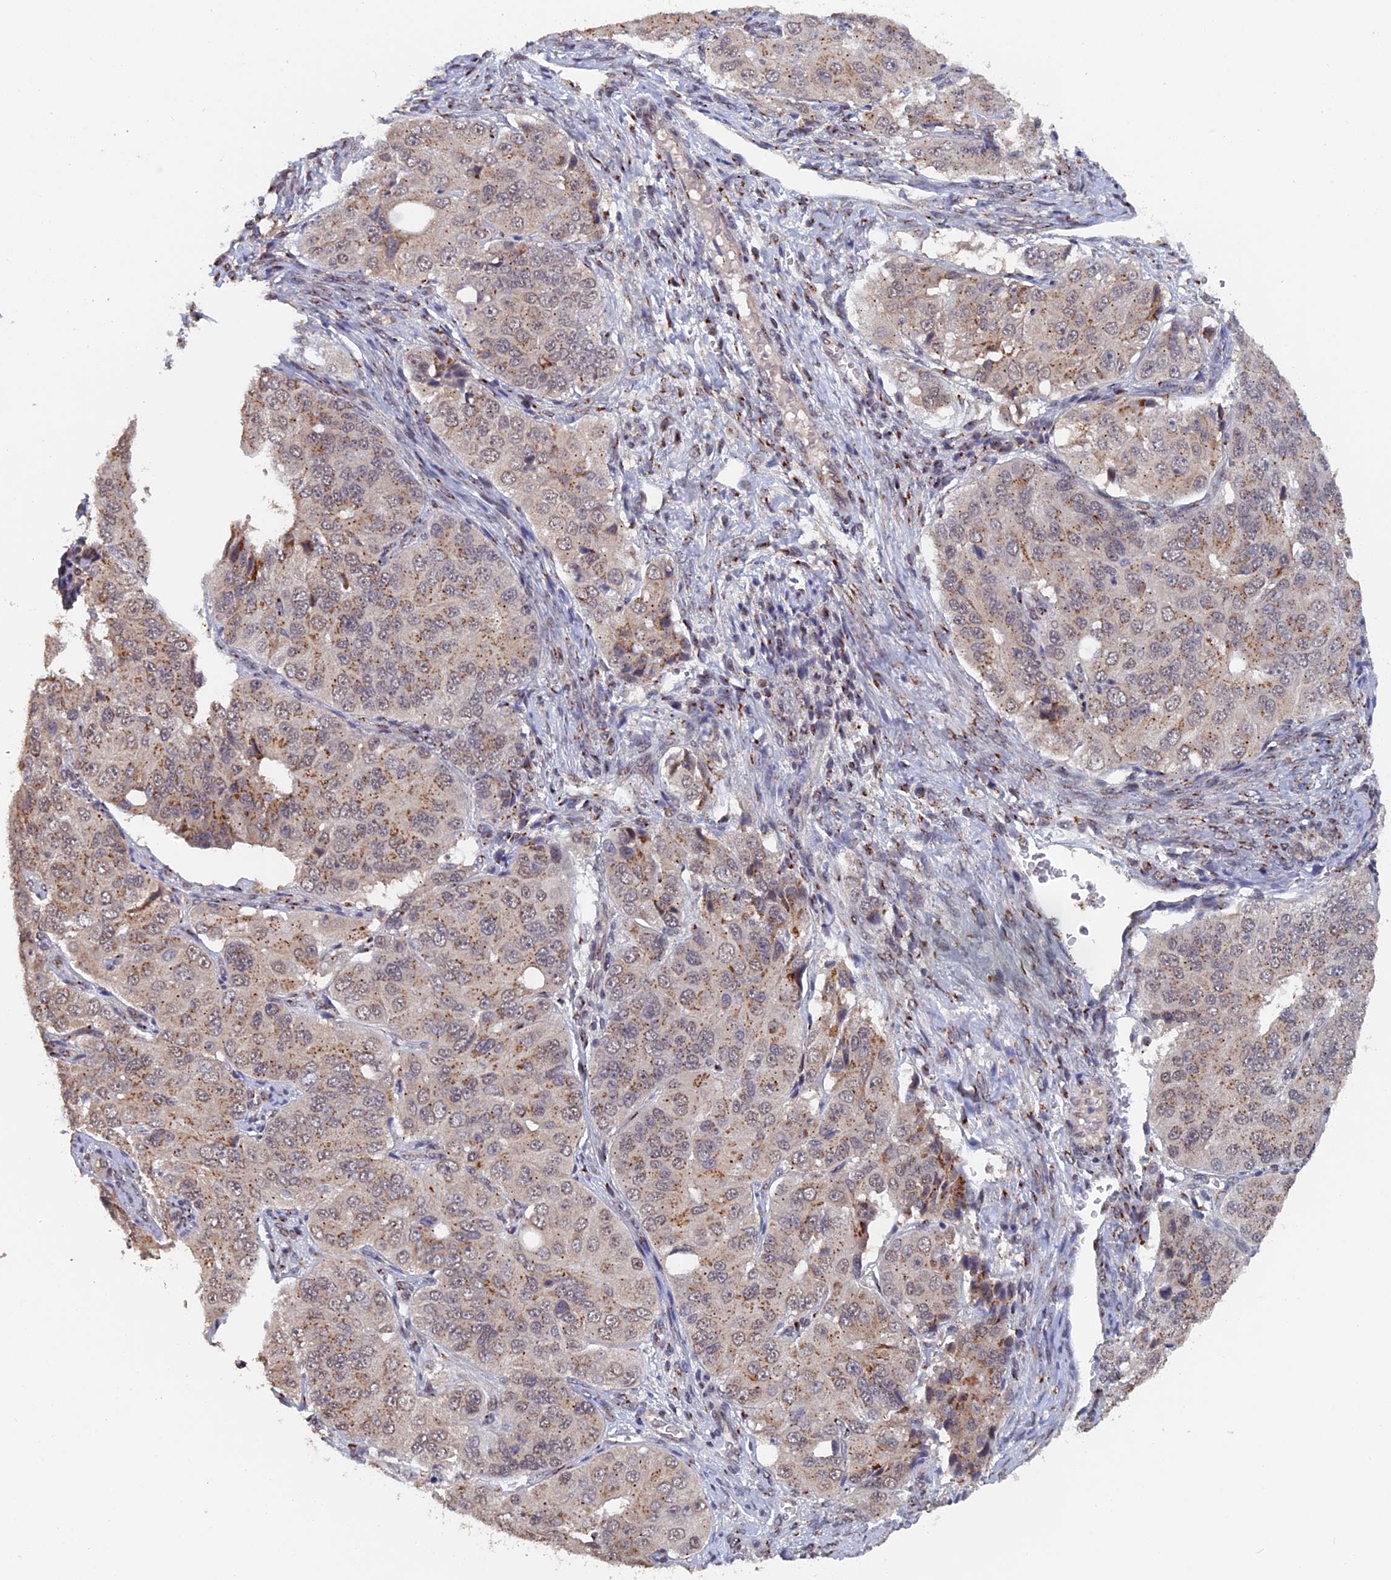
{"staining": {"intensity": "moderate", "quantity": ">75%", "location": "cytoplasmic/membranous"}, "tissue": "ovarian cancer", "cell_type": "Tumor cells", "image_type": "cancer", "snomed": [{"axis": "morphology", "description": "Carcinoma, endometroid"}, {"axis": "topography", "description": "Ovary"}], "caption": "Immunohistochemical staining of human endometroid carcinoma (ovarian) exhibits medium levels of moderate cytoplasmic/membranous expression in about >75% of tumor cells.", "gene": "PIGQ", "patient": {"sex": "female", "age": 51}}